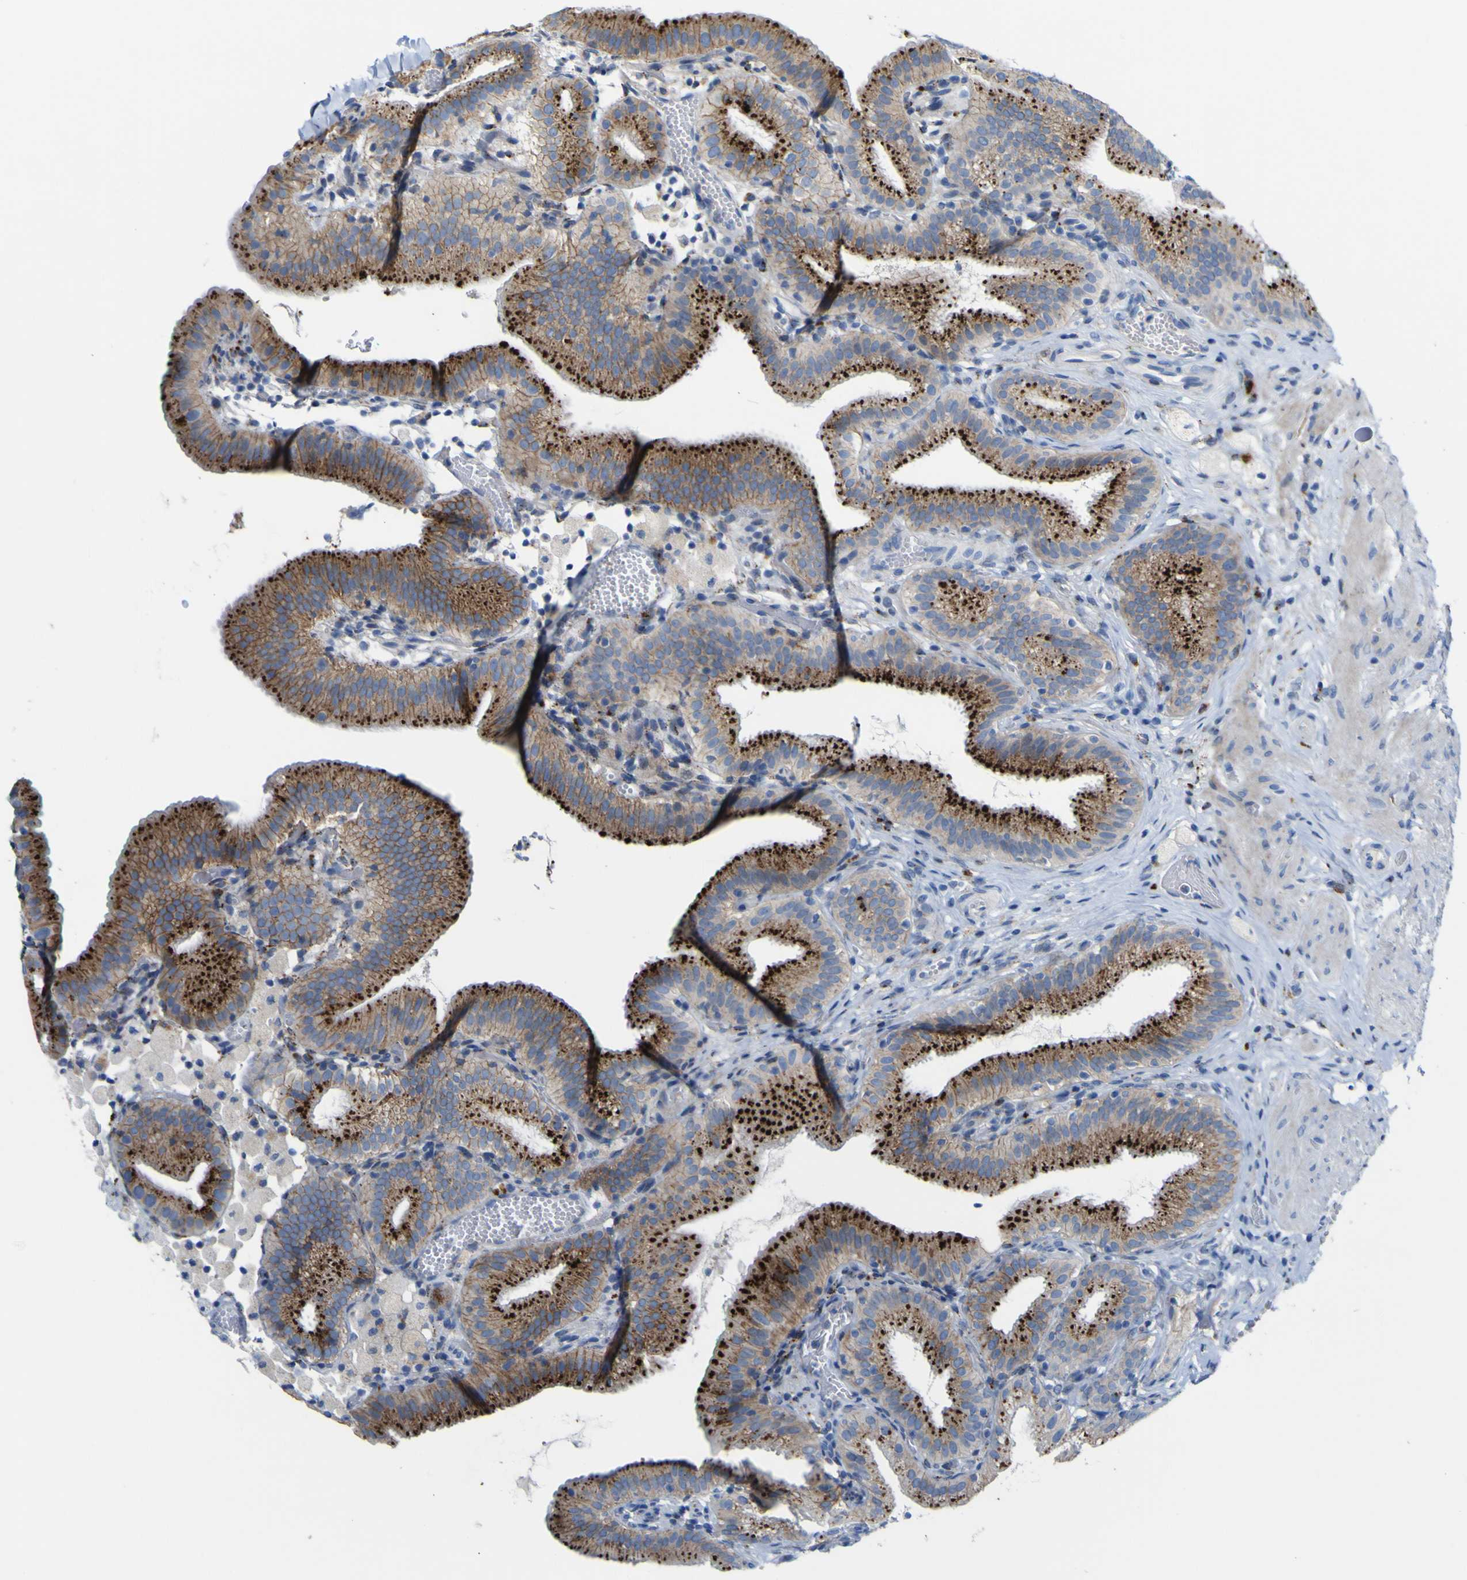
{"staining": {"intensity": "strong", "quantity": ">75%", "location": "cytoplasmic/membranous"}, "tissue": "gallbladder", "cell_type": "Glandular cells", "image_type": "normal", "snomed": [{"axis": "morphology", "description": "Normal tissue, NOS"}, {"axis": "topography", "description": "Gallbladder"}], "caption": "Protein positivity by immunohistochemistry demonstrates strong cytoplasmic/membranous staining in about >75% of glandular cells in normal gallbladder.", "gene": "PTPRF", "patient": {"sex": "male", "age": 54}}